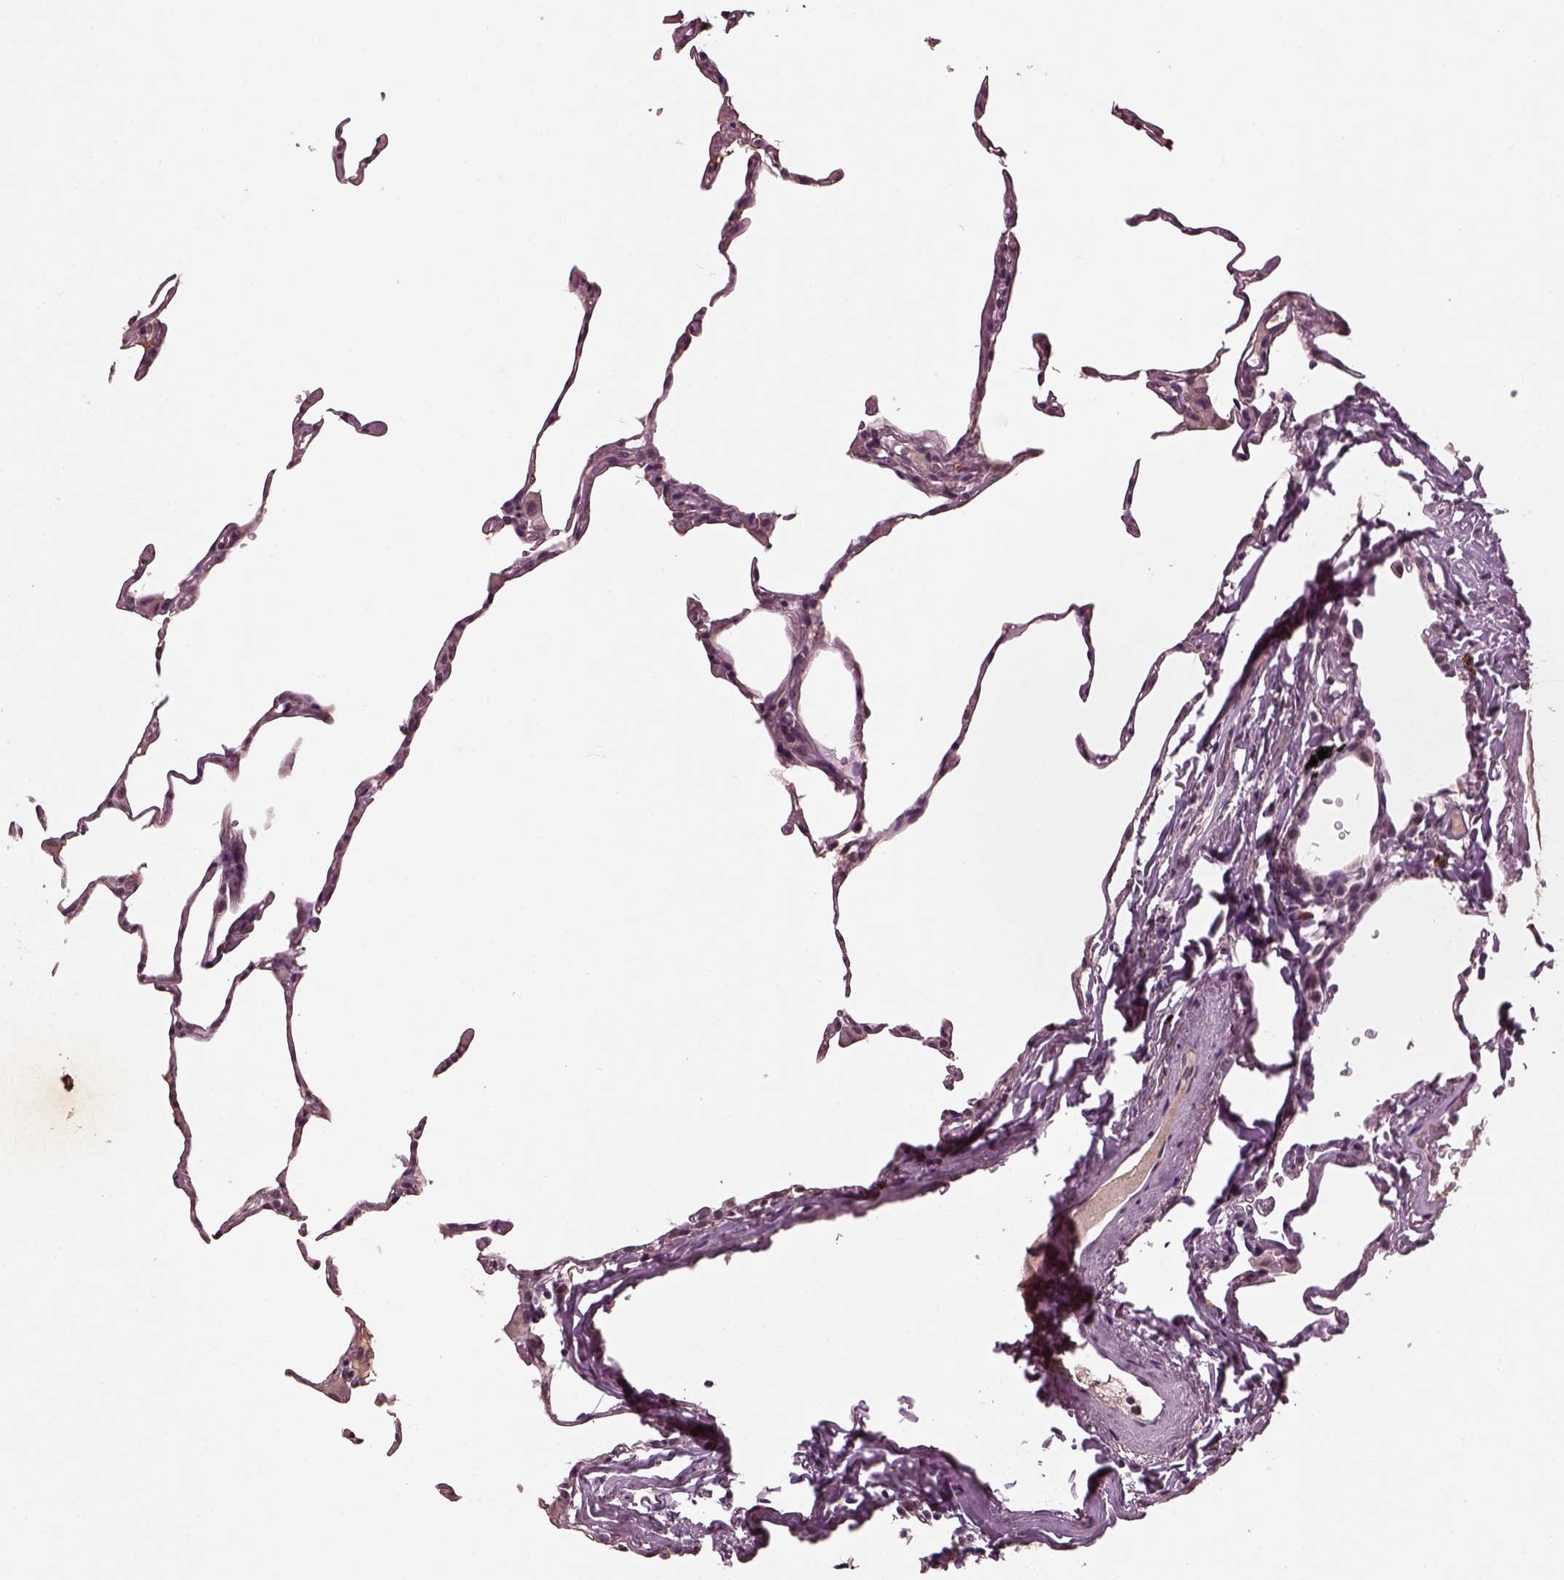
{"staining": {"intensity": "negative", "quantity": "none", "location": "none"}, "tissue": "lung", "cell_type": "Alveolar cells", "image_type": "normal", "snomed": [{"axis": "morphology", "description": "Normal tissue, NOS"}, {"axis": "topography", "description": "Lung"}], "caption": "Immunohistochemistry (IHC) of unremarkable lung demonstrates no expression in alveolar cells.", "gene": "IL18RAP", "patient": {"sex": "female", "age": 57}}